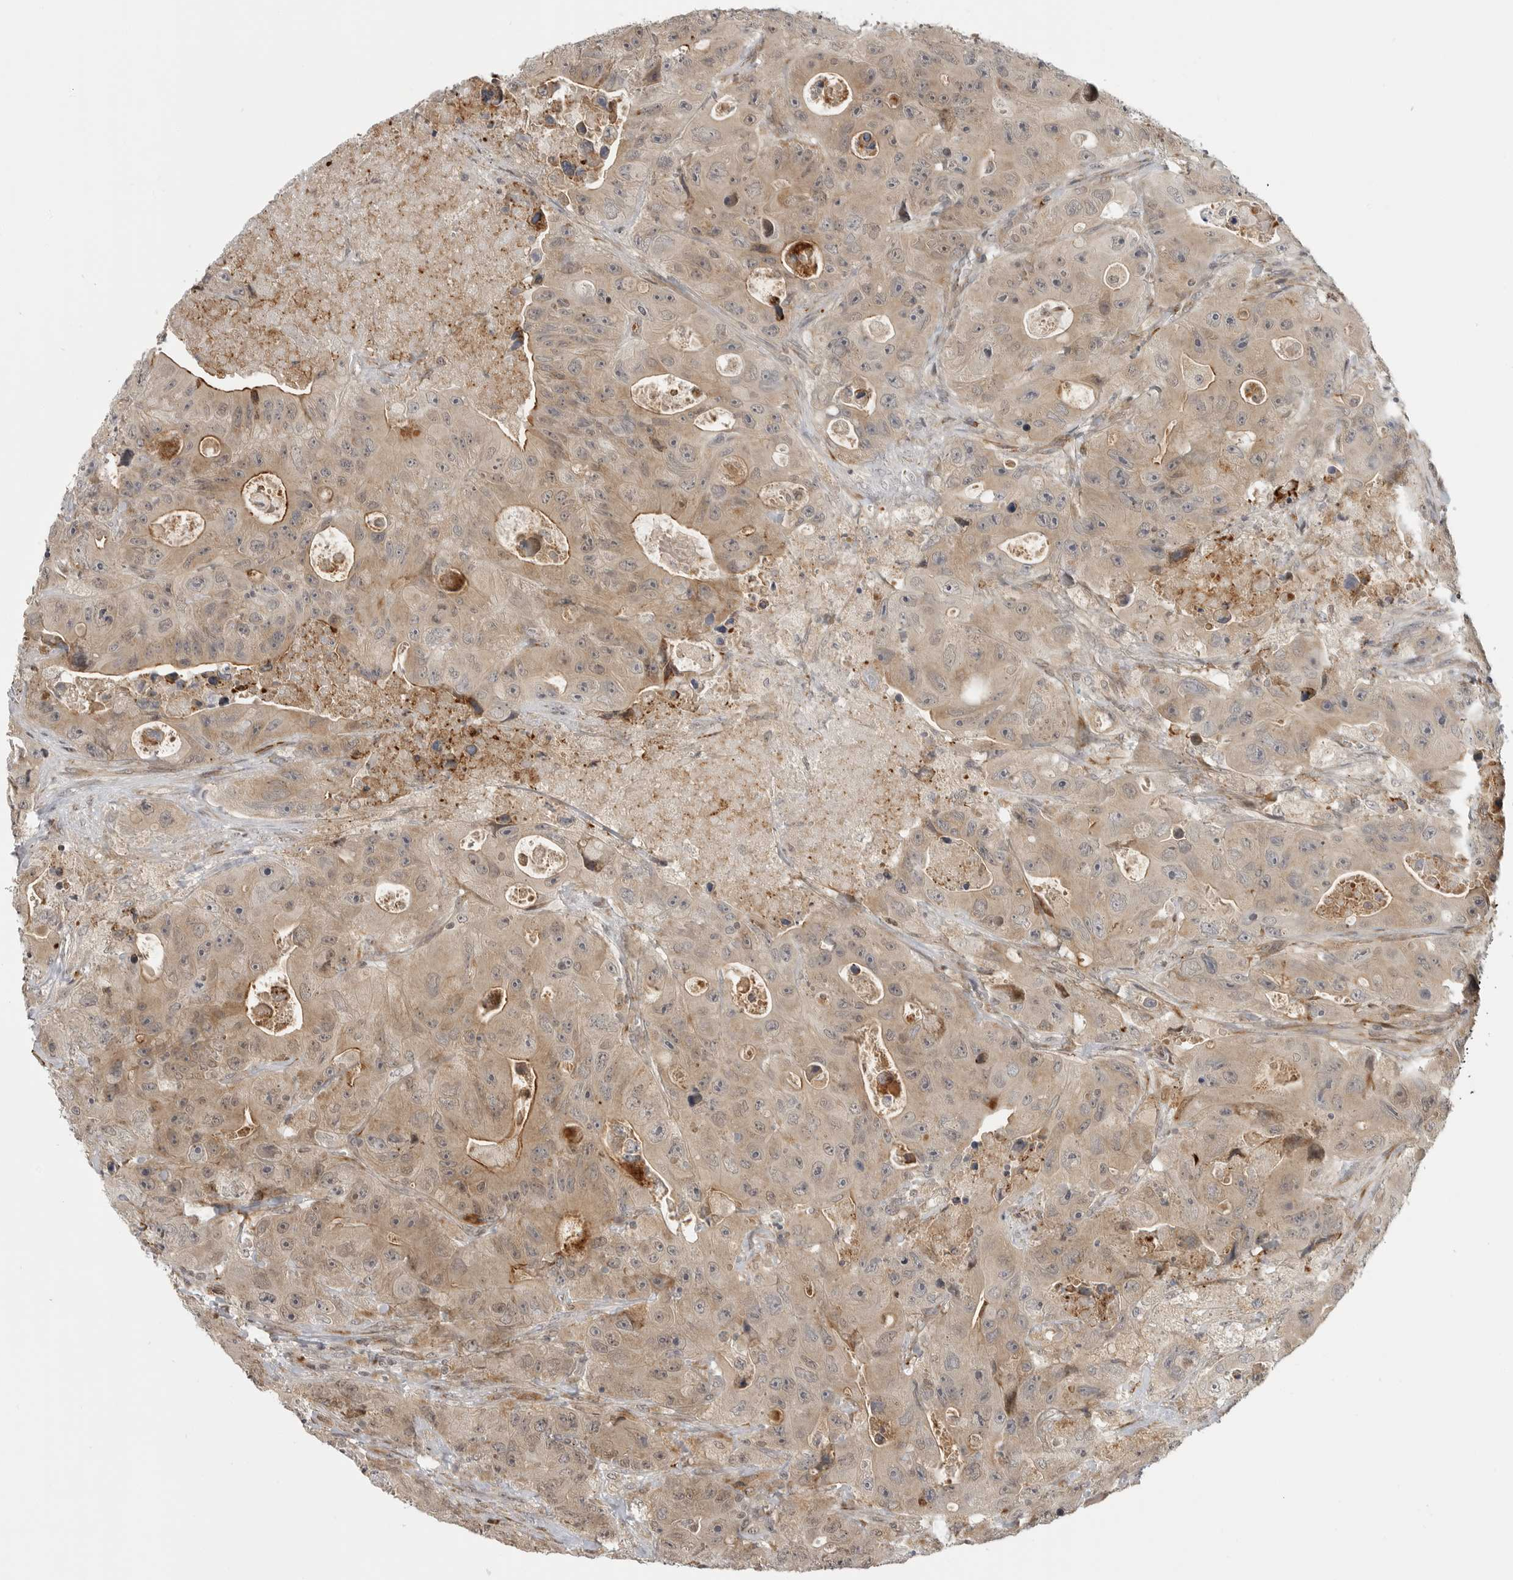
{"staining": {"intensity": "weak", "quantity": ">75%", "location": "cytoplasmic/membranous,nuclear"}, "tissue": "colorectal cancer", "cell_type": "Tumor cells", "image_type": "cancer", "snomed": [{"axis": "morphology", "description": "Adenocarcinoma, NOS"}, {"axis": "topography", "description": "Colon"}], "caption": "Protein staining exhibits weak cytoplasmic/membranous and nuclear staining in about >75% of tumor cells in colorectal cancer. Using DAB (brown) and hematoxylin (blue) stains, captured at high magnification using brightfield microscopy.", "gene": "CEP295NL", "patient": {"sex": "female", "age": 46}}